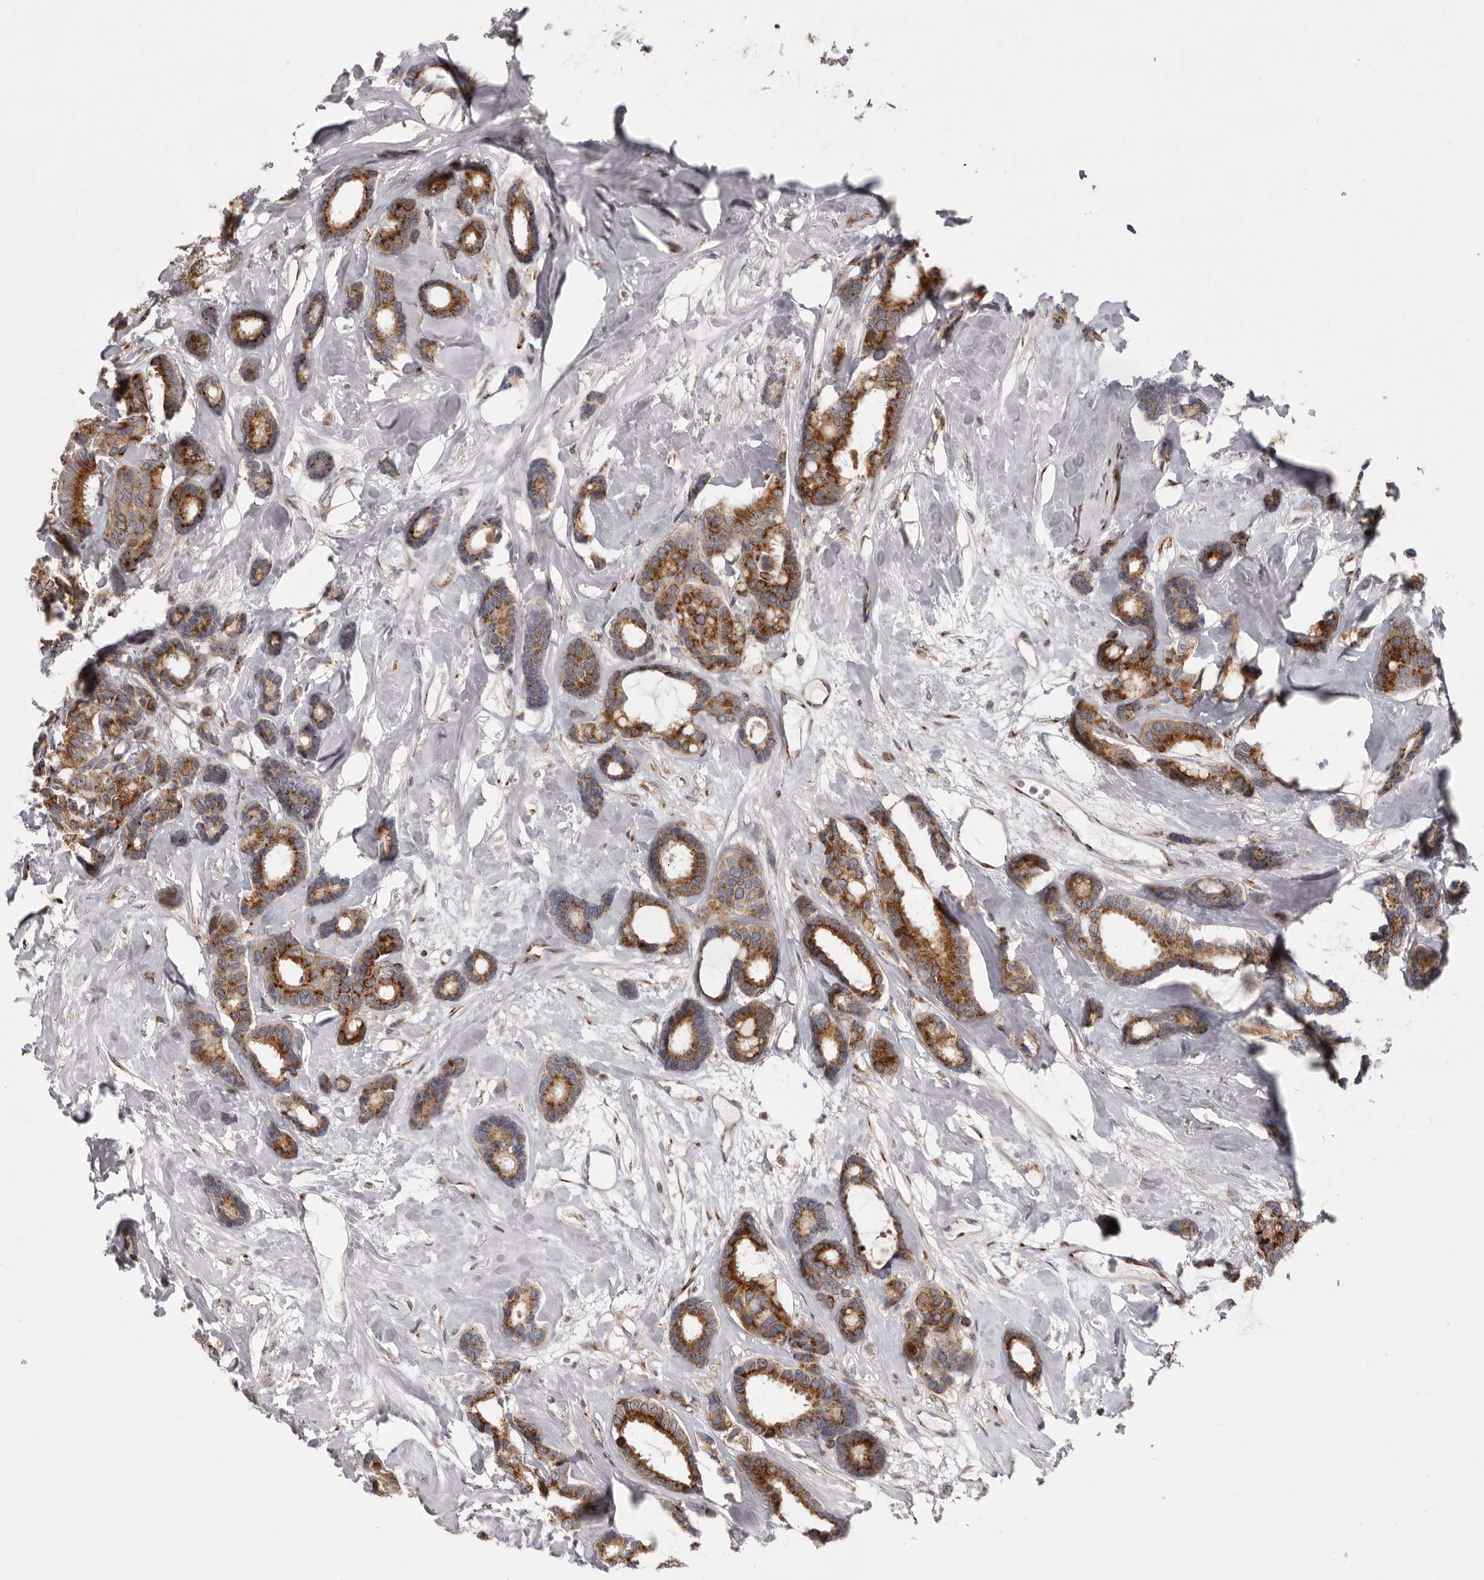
{"staining": {"intensity": "moderate", "quantity": ">75%", "location": "cytoplasmic/membranous"}, "tissue": "breast cancer", "cell_type": "Tumor cells", "image_type": "cancer", "snomed": [{"axis": "morphology", "description": "Duct carcinoma"}, {"axis": "topography", "description": "Breast"}], "caption": "An immunohistochemistry photomicrograph of tumor tissue is shown. Protein staining in brown highlights moderate cytoplasmic/membranous positivity in breast cancer (infiltrating ductal carcinoma) within tumor cells.", "gene": "WDR47", "patient": {"sex": "female", "age": 87}}